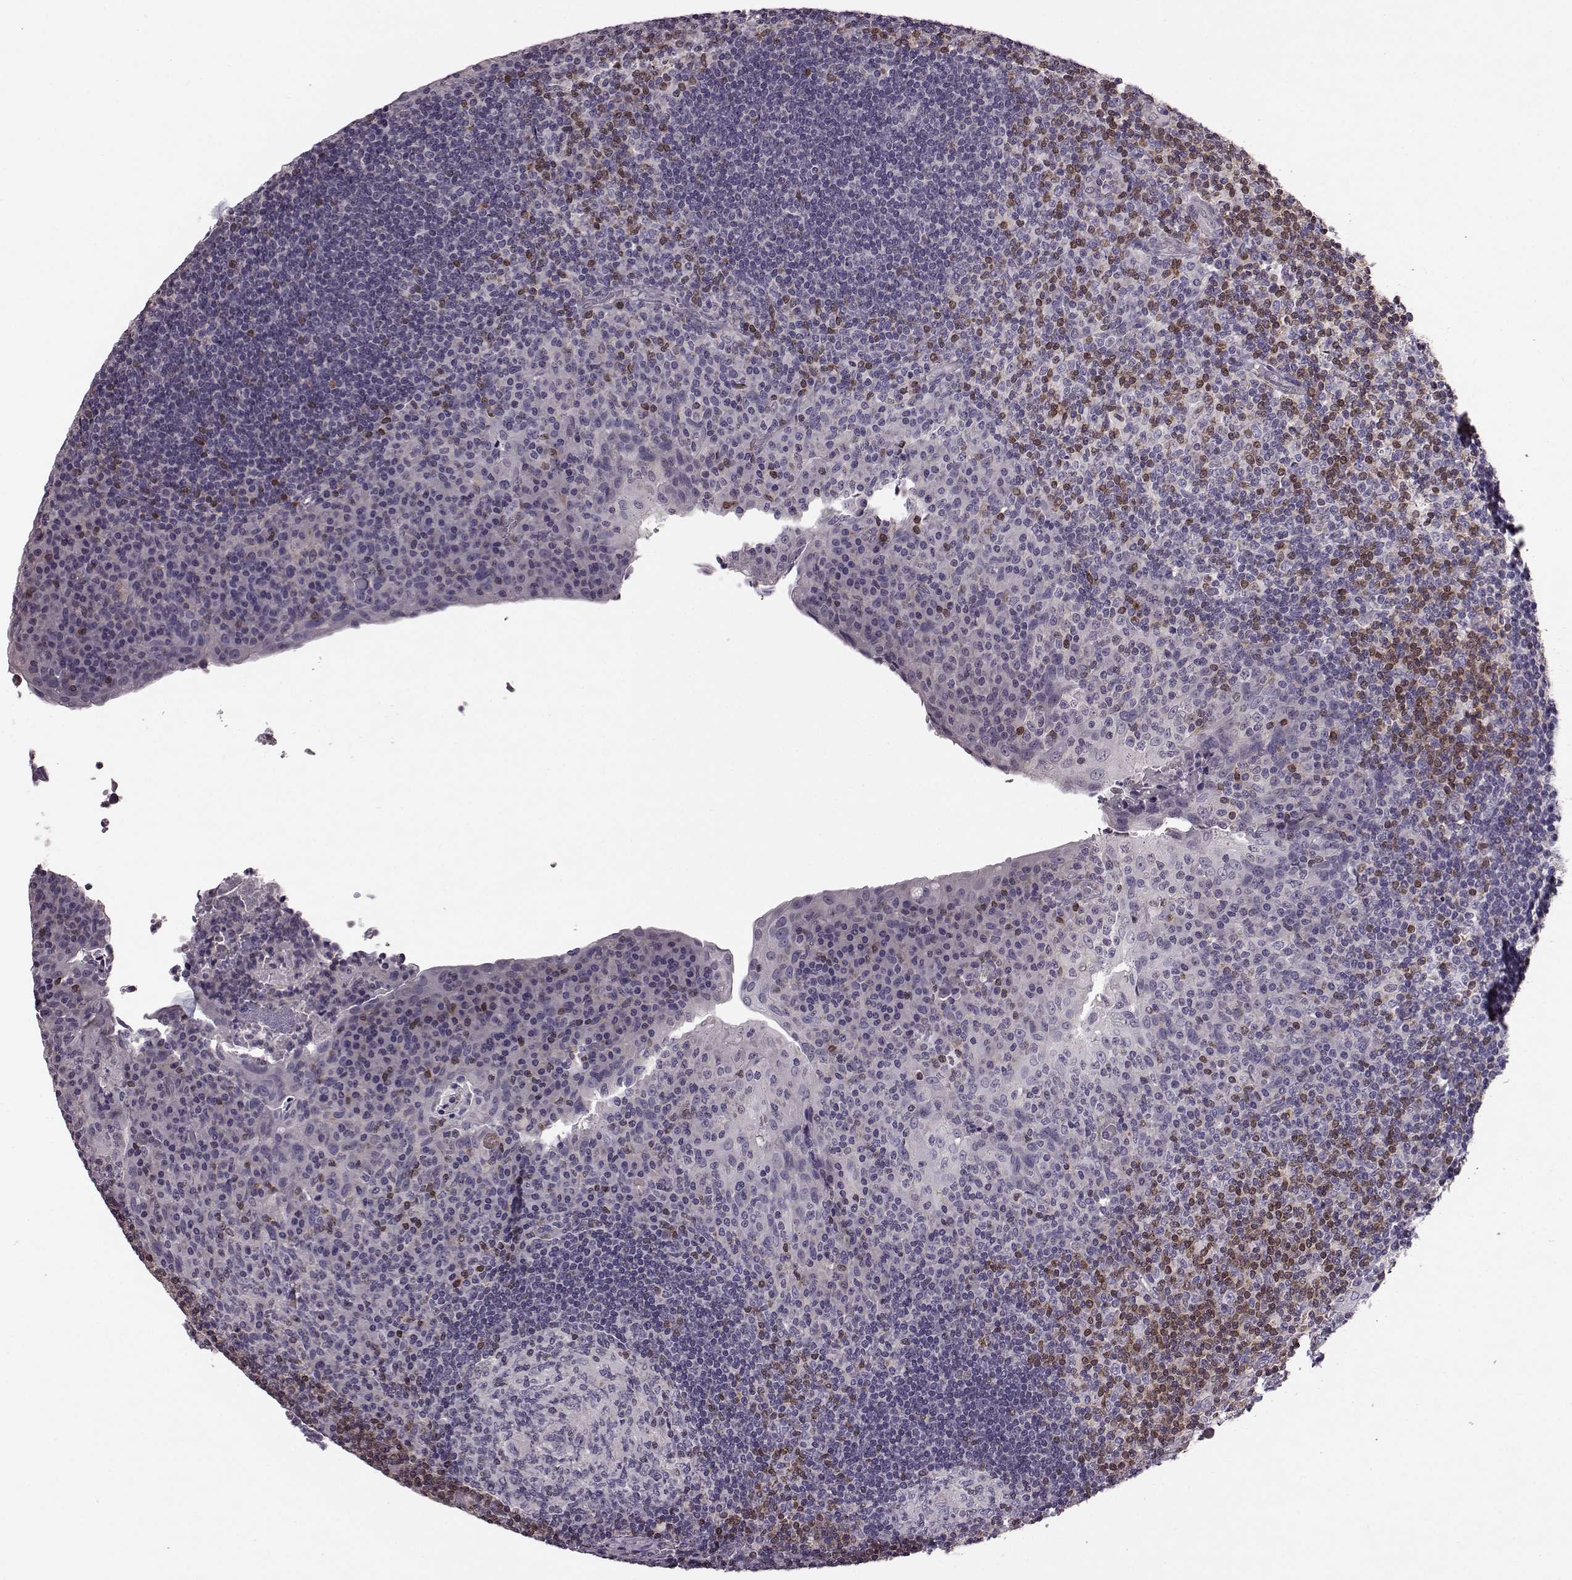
{"staining": {"intensity": "negative", "quantity": "none", "location": "none"}, "tissue": "tonsil", "cell_type": "Germinal center cells", "image_type": "normal", "snomed": [{"axis": "morphology", "description": "Normal tissue, NOS"}, {"axis": "topography", "description": "Tonsil"}], "caption": "There is no significant staining in germinal center cells of tonsil.", "gene": "CDC42SE1", "patient": {"sex": "male", "age": 17}}